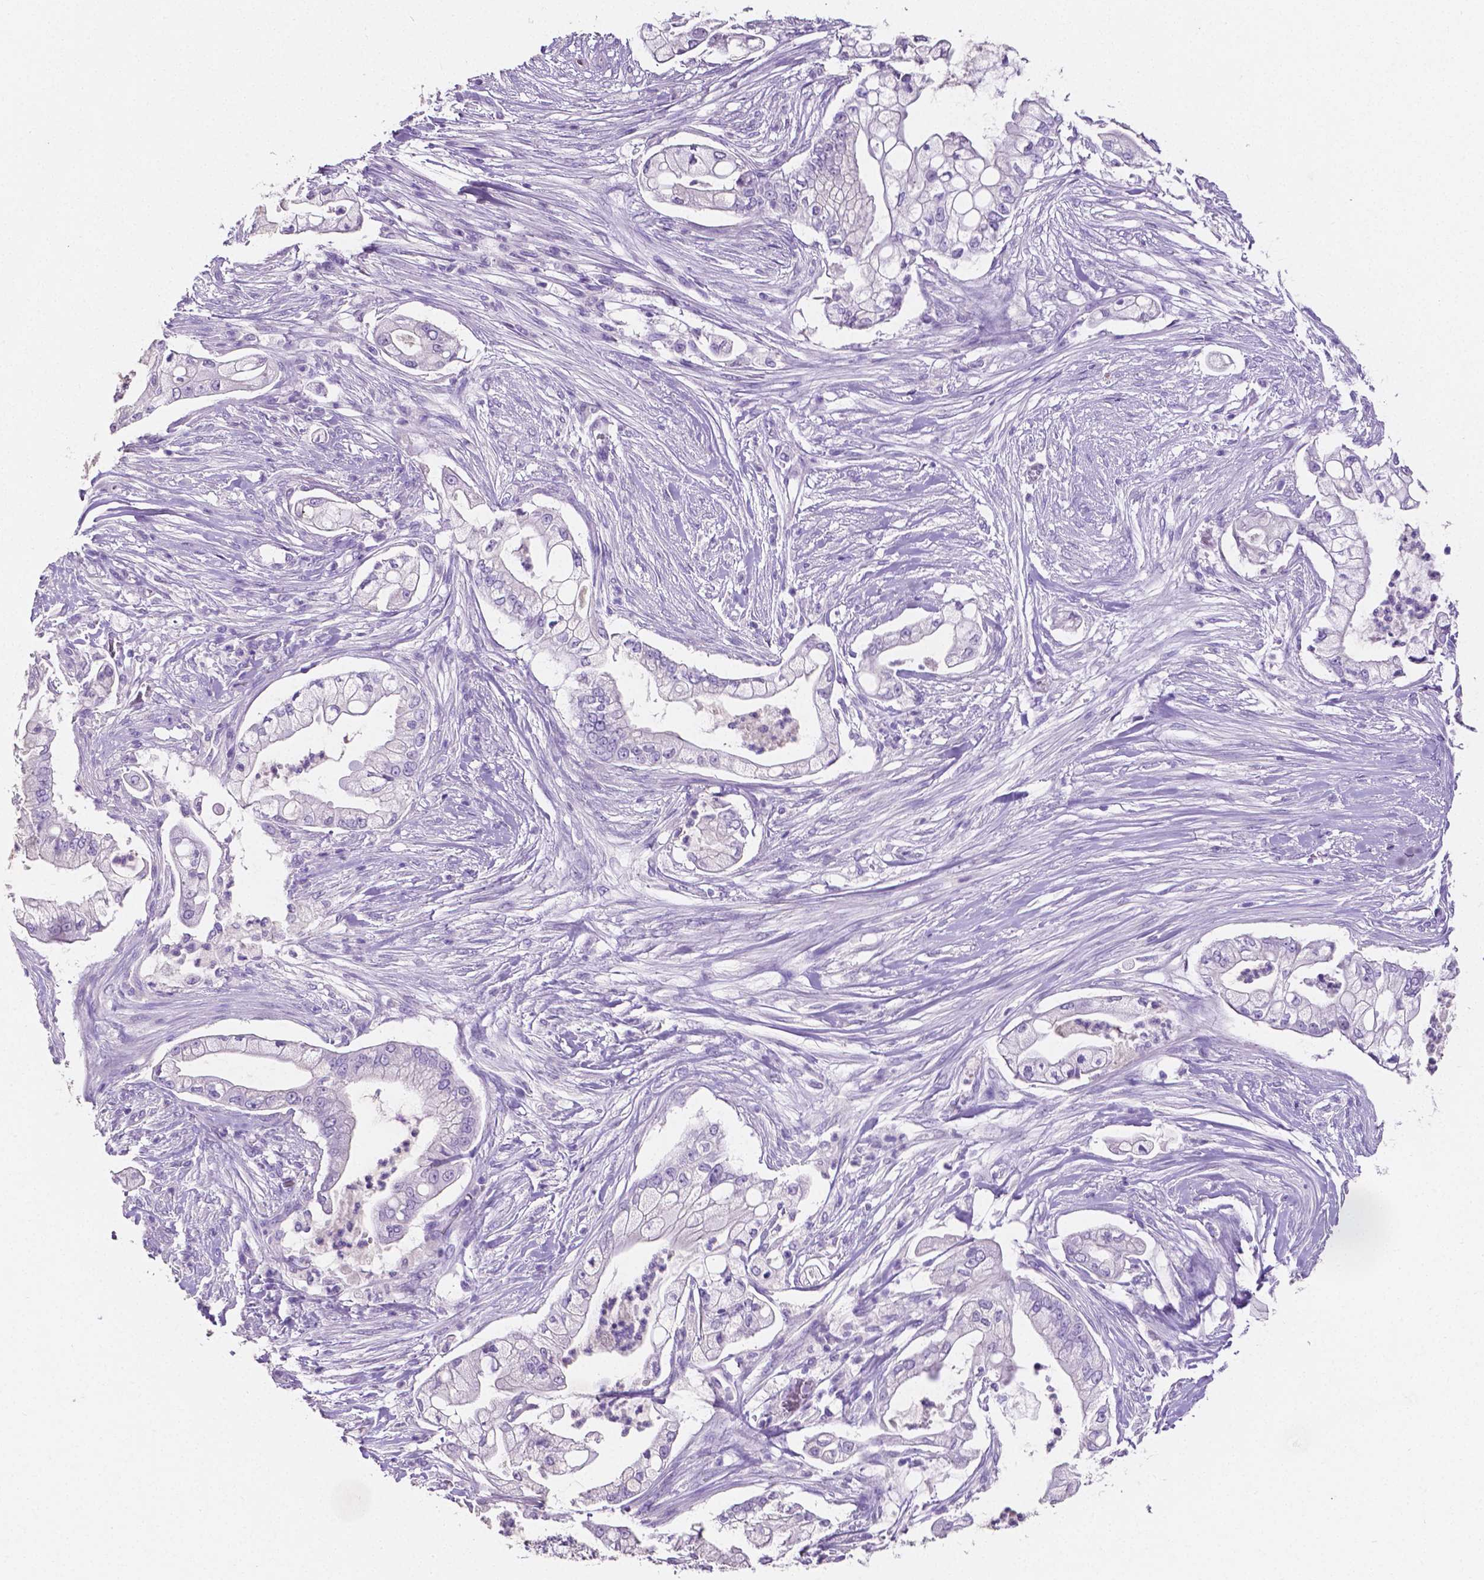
{"staining": {"intensity": "negative", "quantity": "none", "location": "none"}, "tissue": "pancreatic cancer", "cell_type": "Tumor cells", "image_type": "cancer", "snomed": [{"axis": "morphology", "description": "Adenocarcinoma, NOS"}, {"axis": "topography", "description": "Pancreas"}], "caption": "The micrograph shows no staining of tumor cells in adenocarcinoma (pancreatic).", "gene": "SLC22A2", "patient": {"sex": "female", "age": 69}}